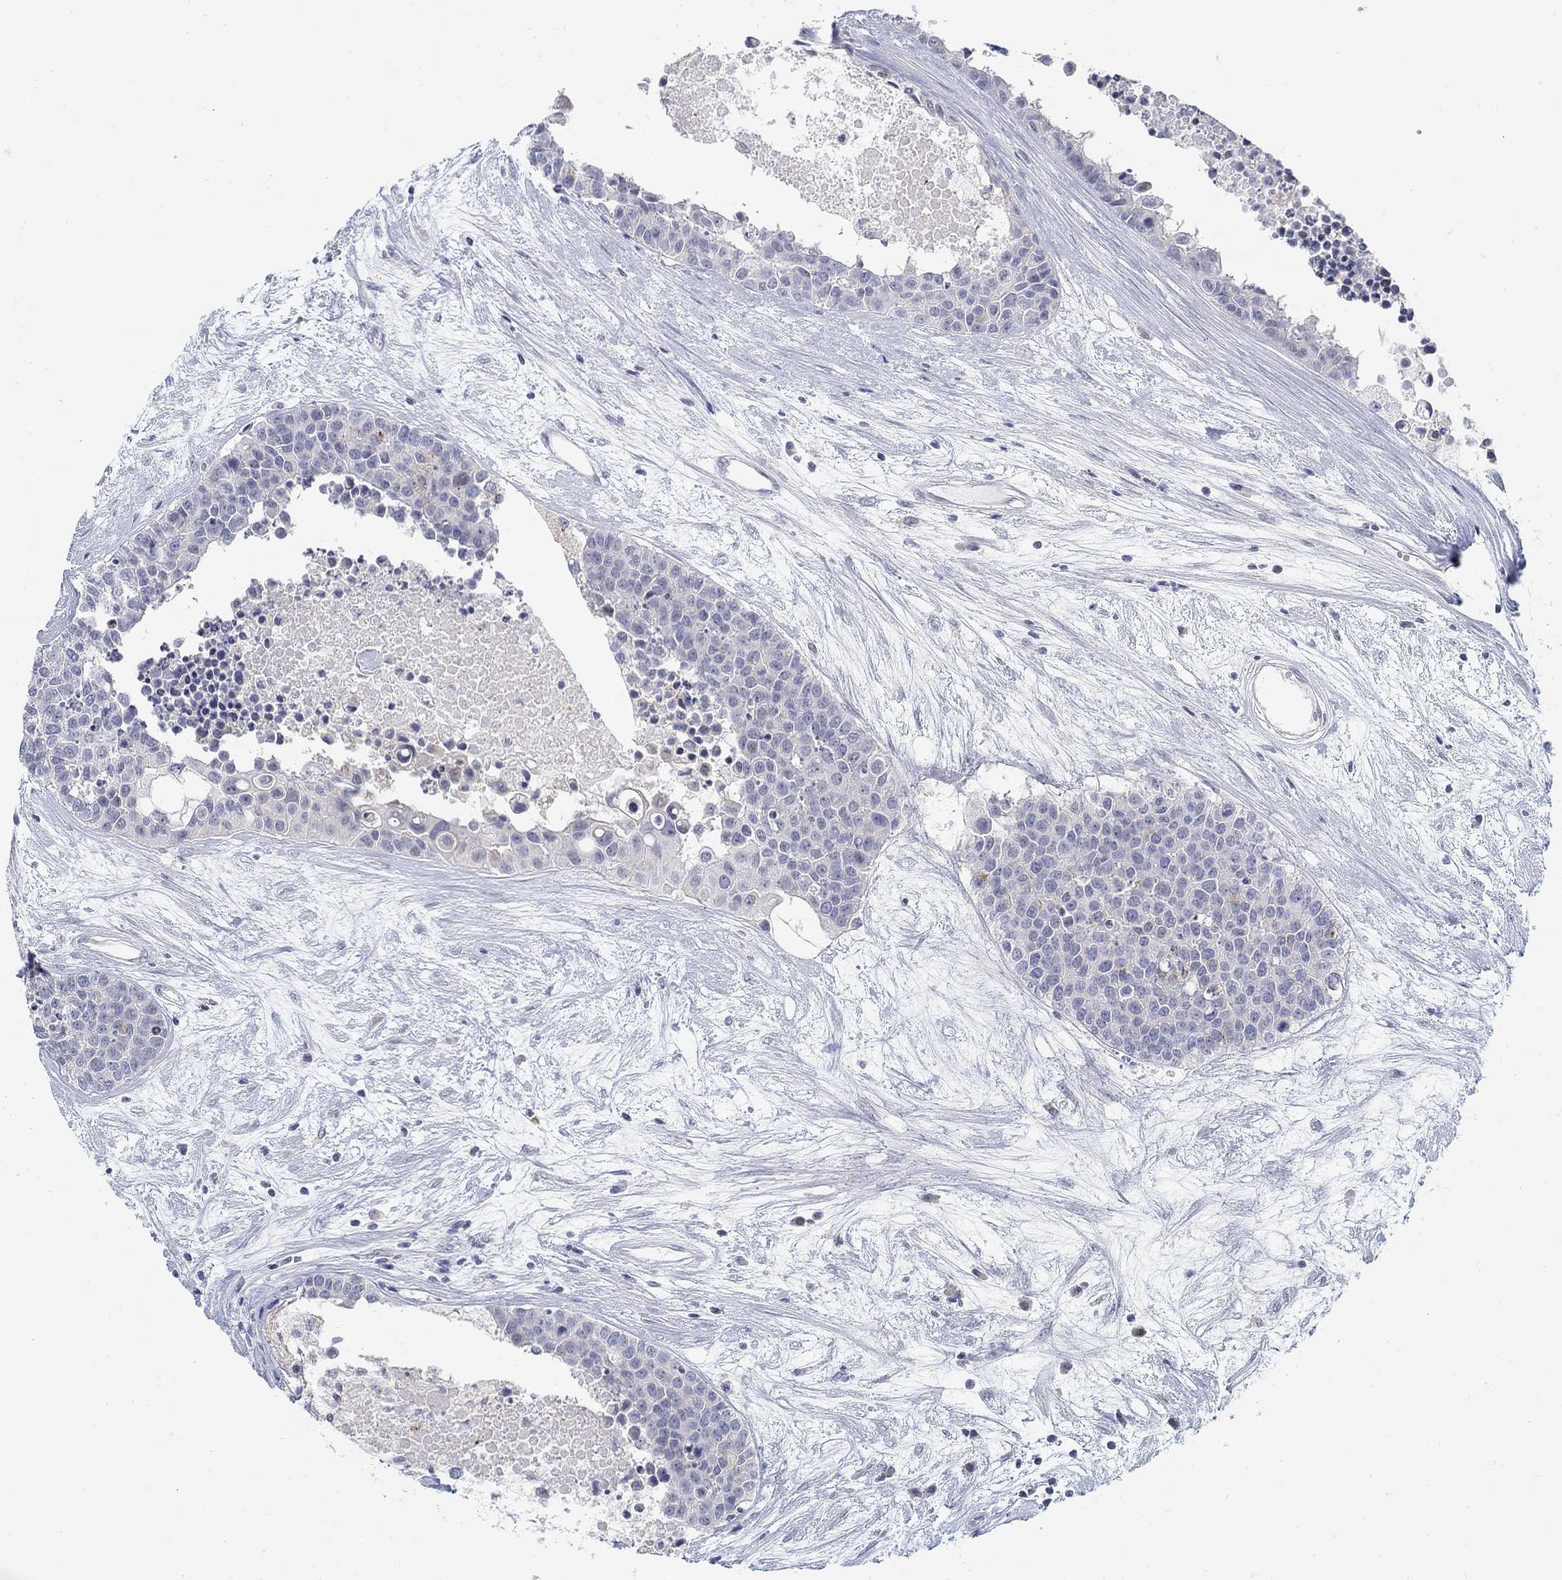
{"staining": {"intensity": "negative", "quantity": "none", "location": "none"}, "tissue": "carcinoid", "cell_type": "Tumor cells", "image_type": "cancer", "snomed": [{"axis": "morphology", "description": "Carcinoid, malignant, NOS"}, {"axis": "topography", "description": "Colon"}], "caption": "This image is of carcinoid (malignant) stained with immunohistochemistry to label a protein in brown with the nuclei are counter-stained blue. There is no positivity in tumor cells.", "gene": "ANO7", "patient": {"sex": "male", "age": 81}}